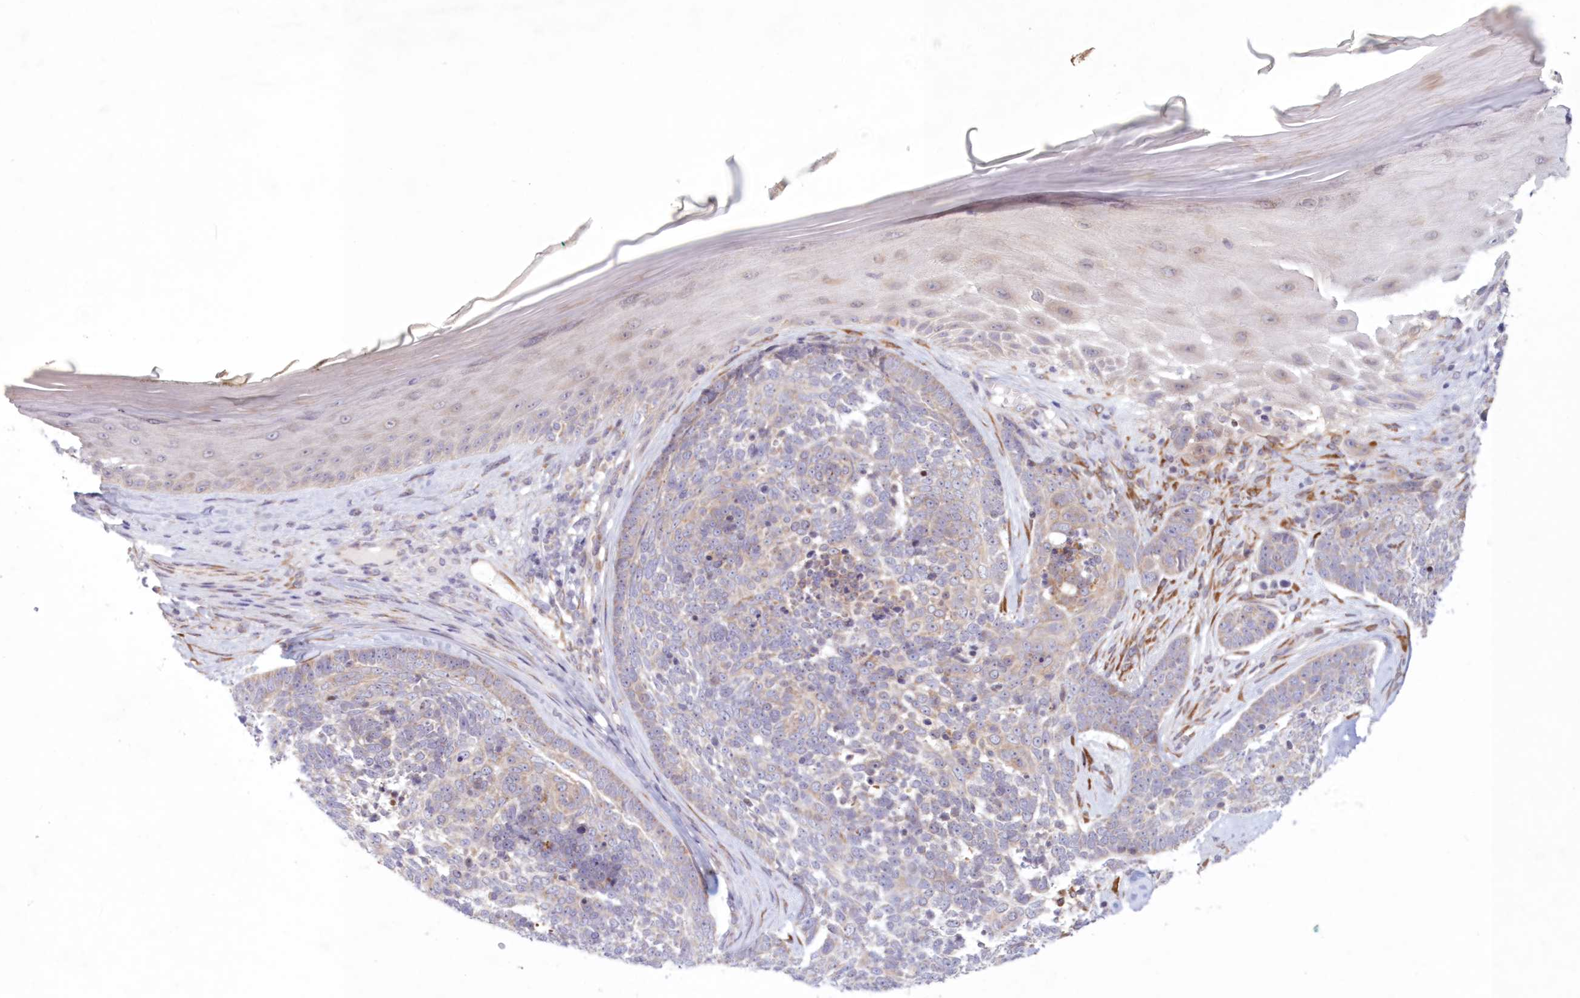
{"staining": {"intensity": "weak", "quantity": "<25%", "location": "cytoplasmic/membranous"}, "tissue": "skin cancer", "cell_type": "Tumor cells", "image_type": "cancer", "snomed": [{"axis": "morphology", "description": "Basal cell carcinoma"}, {"axis": "topography", "description": "Skin"}], "caption": "DAB (3,3'-diaminobenzidine) immunohistochemical staining of skin cancer (basal cell carcinoma) shows no significant staining in tumor cells. The staining is performed using DAB (3,3'-diaminobenzidine) brown chromogen with nuclei counter-stained in using hematoxylin.", "gene": "PCYOX1L", "patient": {"sex": "female", "age": 81}}